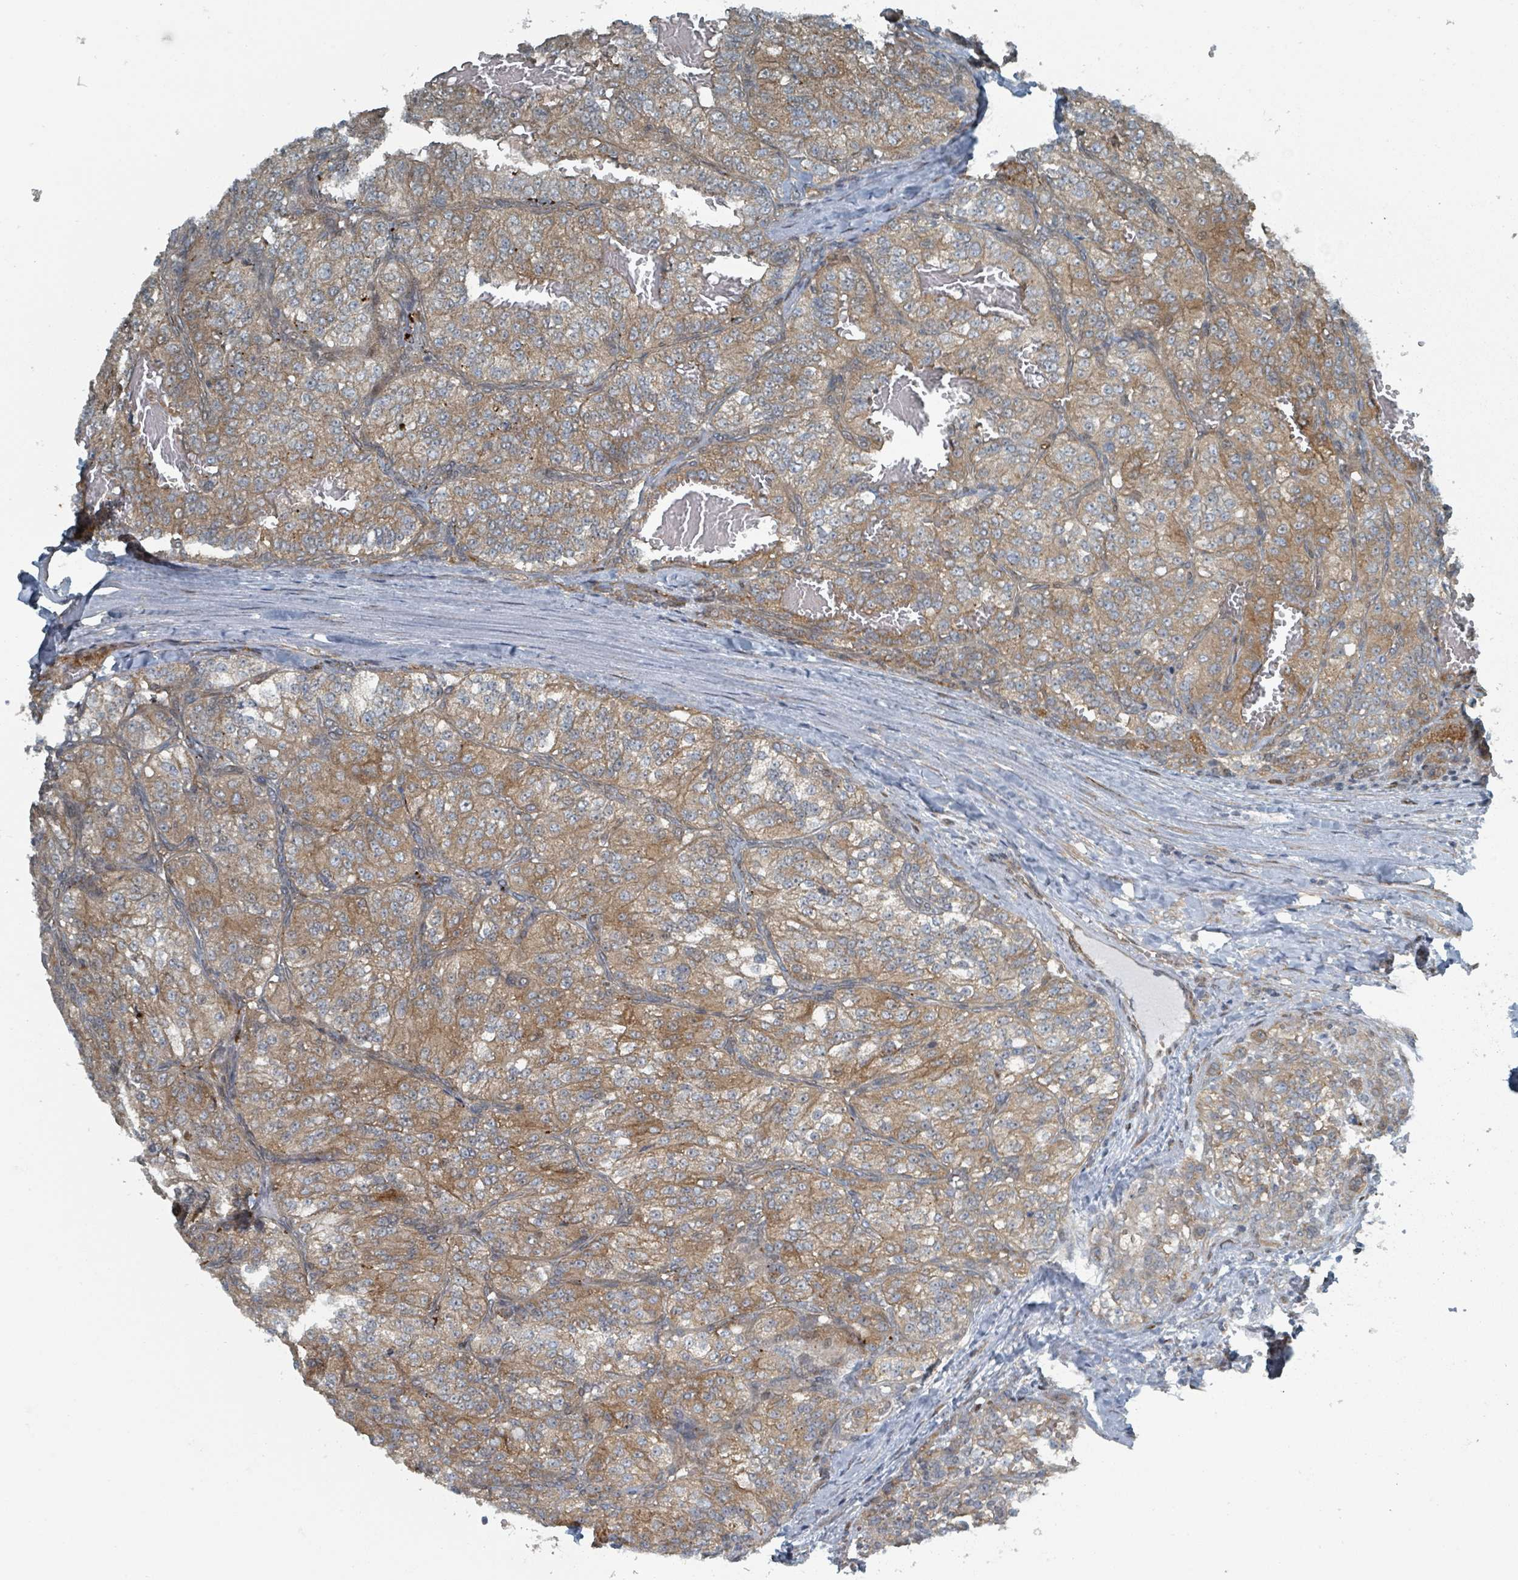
{"staining": {"intensity": "moderate", "quantity": ">75%", "location": "cytoplasmic/membranous"}, "tissue": "renal cancer", "cell_type": "Tumor cells", "image_type": "cancer", "snomed": [{"axis": "morphology", "description": "Adenocarcinoma, NOS"}, {"axis": "topography", "description": "Kidney"}], "caption": "An image showing moderate cytoplasmic/membranous positivity in approximately >75% of tumor cells in adenocarcinoma (renal), as visualized by brown immunohistochemical staining.", "gene": "RHPN2", "patient": {"sex": "female", "age": 63}}